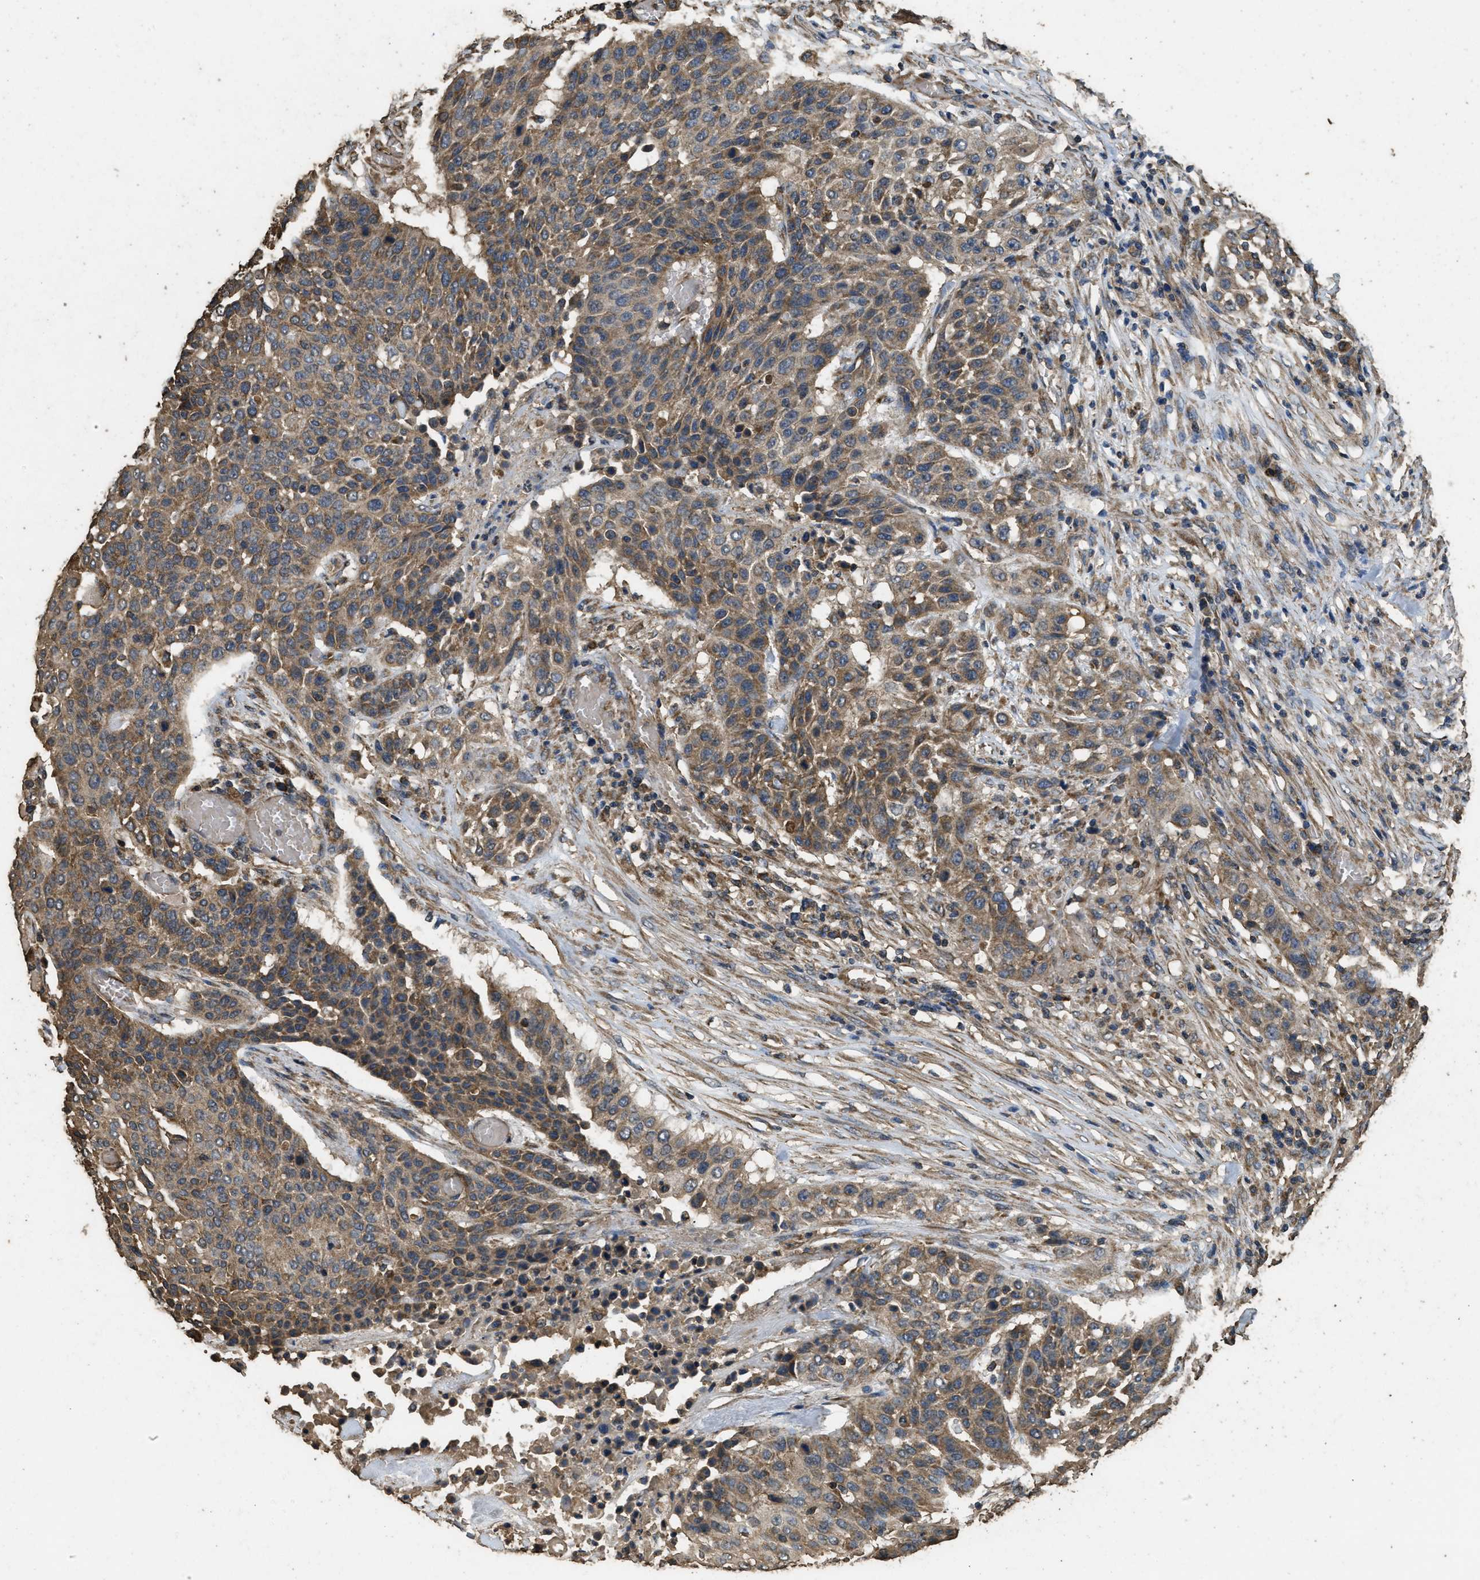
{"staining": {"intensity": "moderate", "quantity": ">75%", "location": "cytoplasmic/membranous"}, "tissue": "urothelial cancer", "cell_type": "Tumor cells", "image_type": "cancer", "snomed": [{"axis": "morphology", "description": "Urothelial carcinoma, High grade"}, {"axis": "topography", "description": "Urinary bladder"}], "caption": "The photomicrograph demonstrates staining of urothelial cancer, revealing moderate cytoplasmic/membranous protein staining (brown color) within tumor cells.", "gene": "CYRIA", "patient": {"sex": "male", "age": 74}}